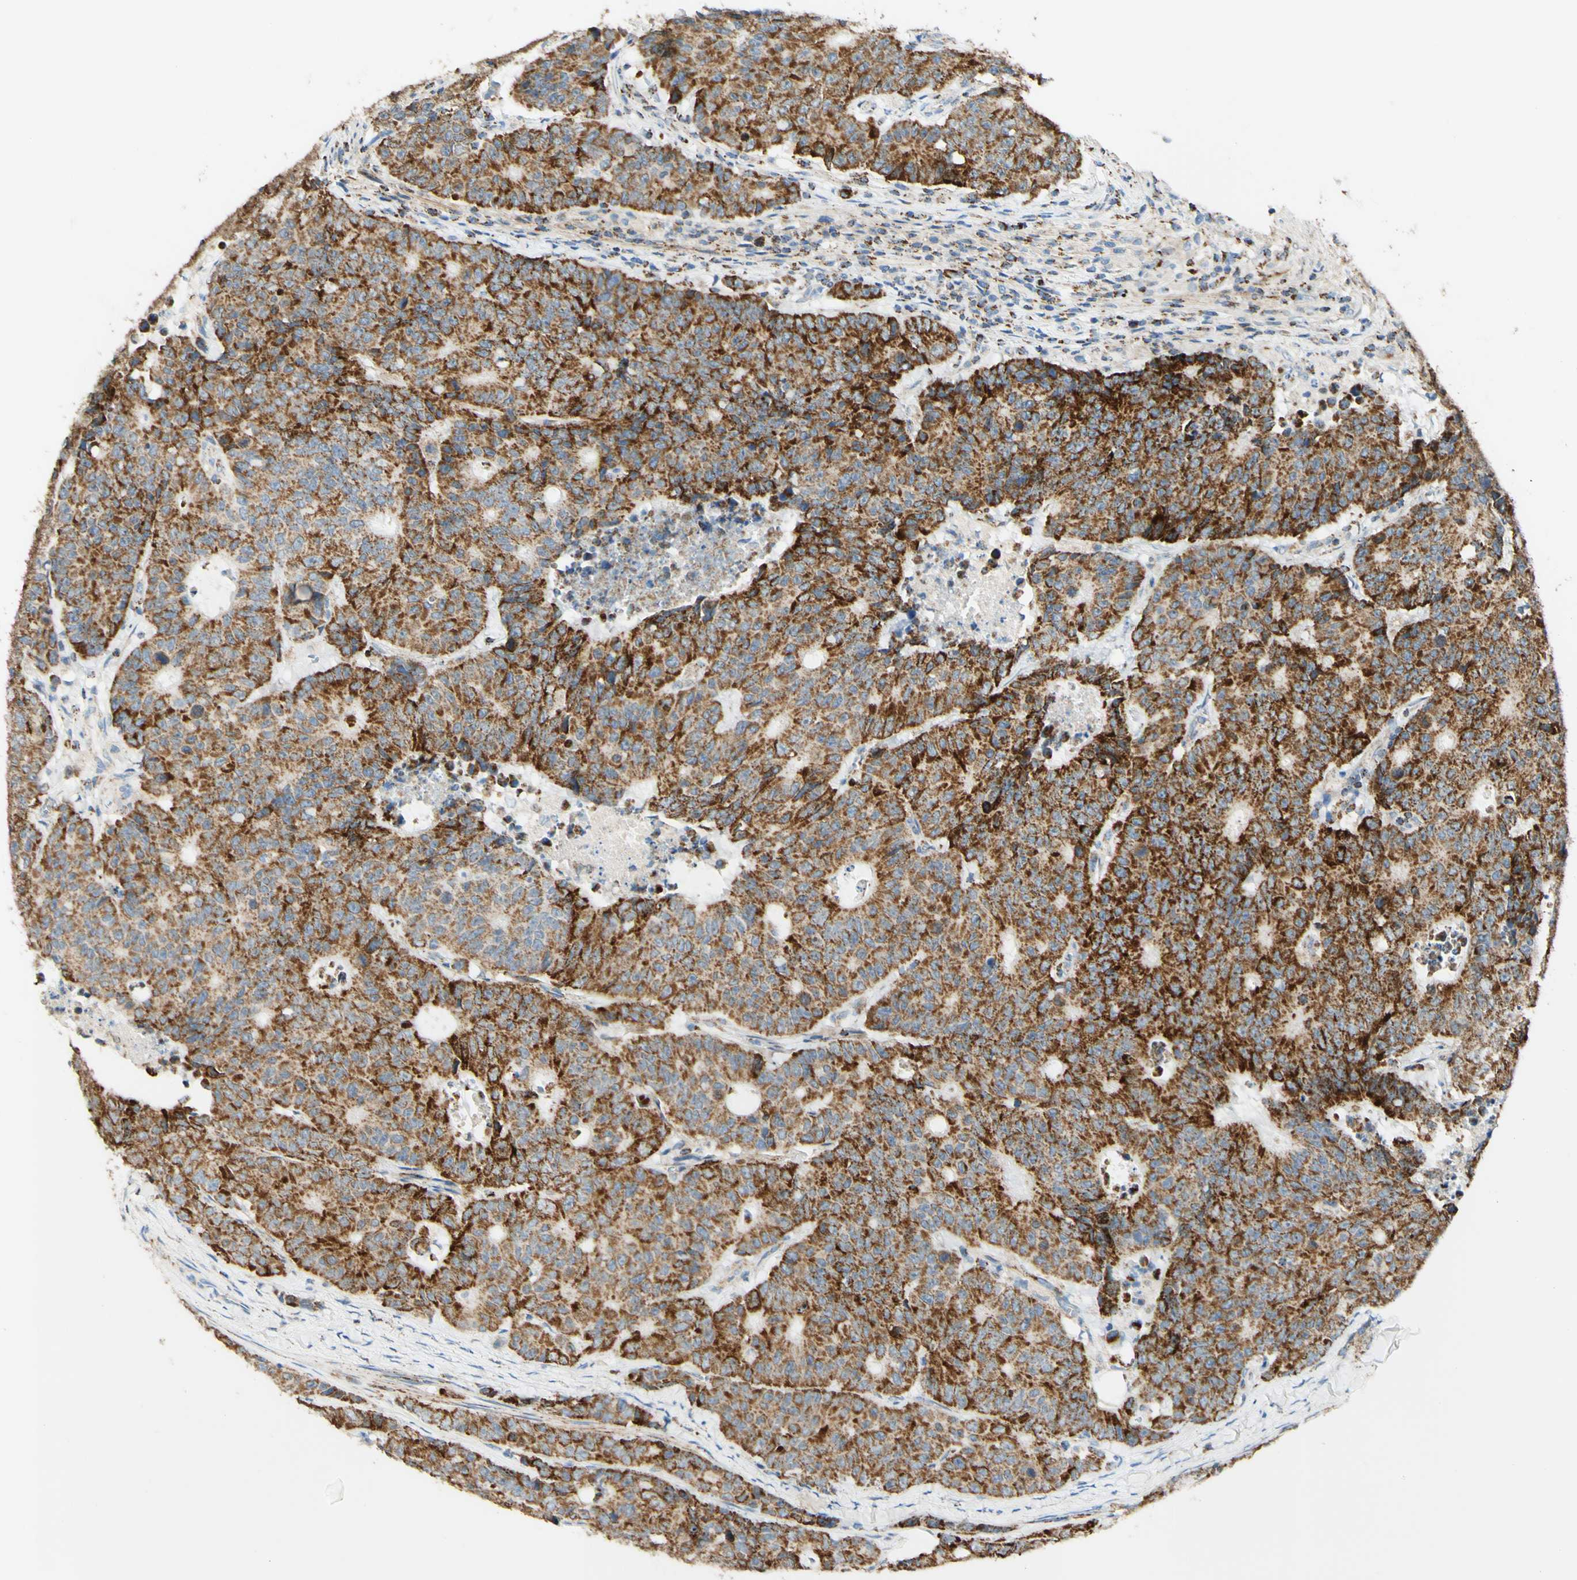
{"staining": {"intensity": "moderate", "quantity": ">75%", "location": "cytoplasmic/membranous"}, "tissue": "colorectal cancer", "cell_type": "Tumor cells", "image_type": "cancer", "snomed": [{"axis": "morphology", "description": "Adenocarcinoma, NOS"}, {"axis": "topography", "description": "Colon"}], "caption": "Adenocarcinoma (colorectal) was stained to show a protein in brown. There is medium levels of moderate cytoplasmic/membranous staining in about >75% of tumor cells. (Stains: DAB (3,3'-diaminobenzidine) in brown, nuclei in blue, Microscopy: brightfield microscopy at high magnification).", "gene": "OXCT1", "patient": {"sex": "female", "age": 86}}